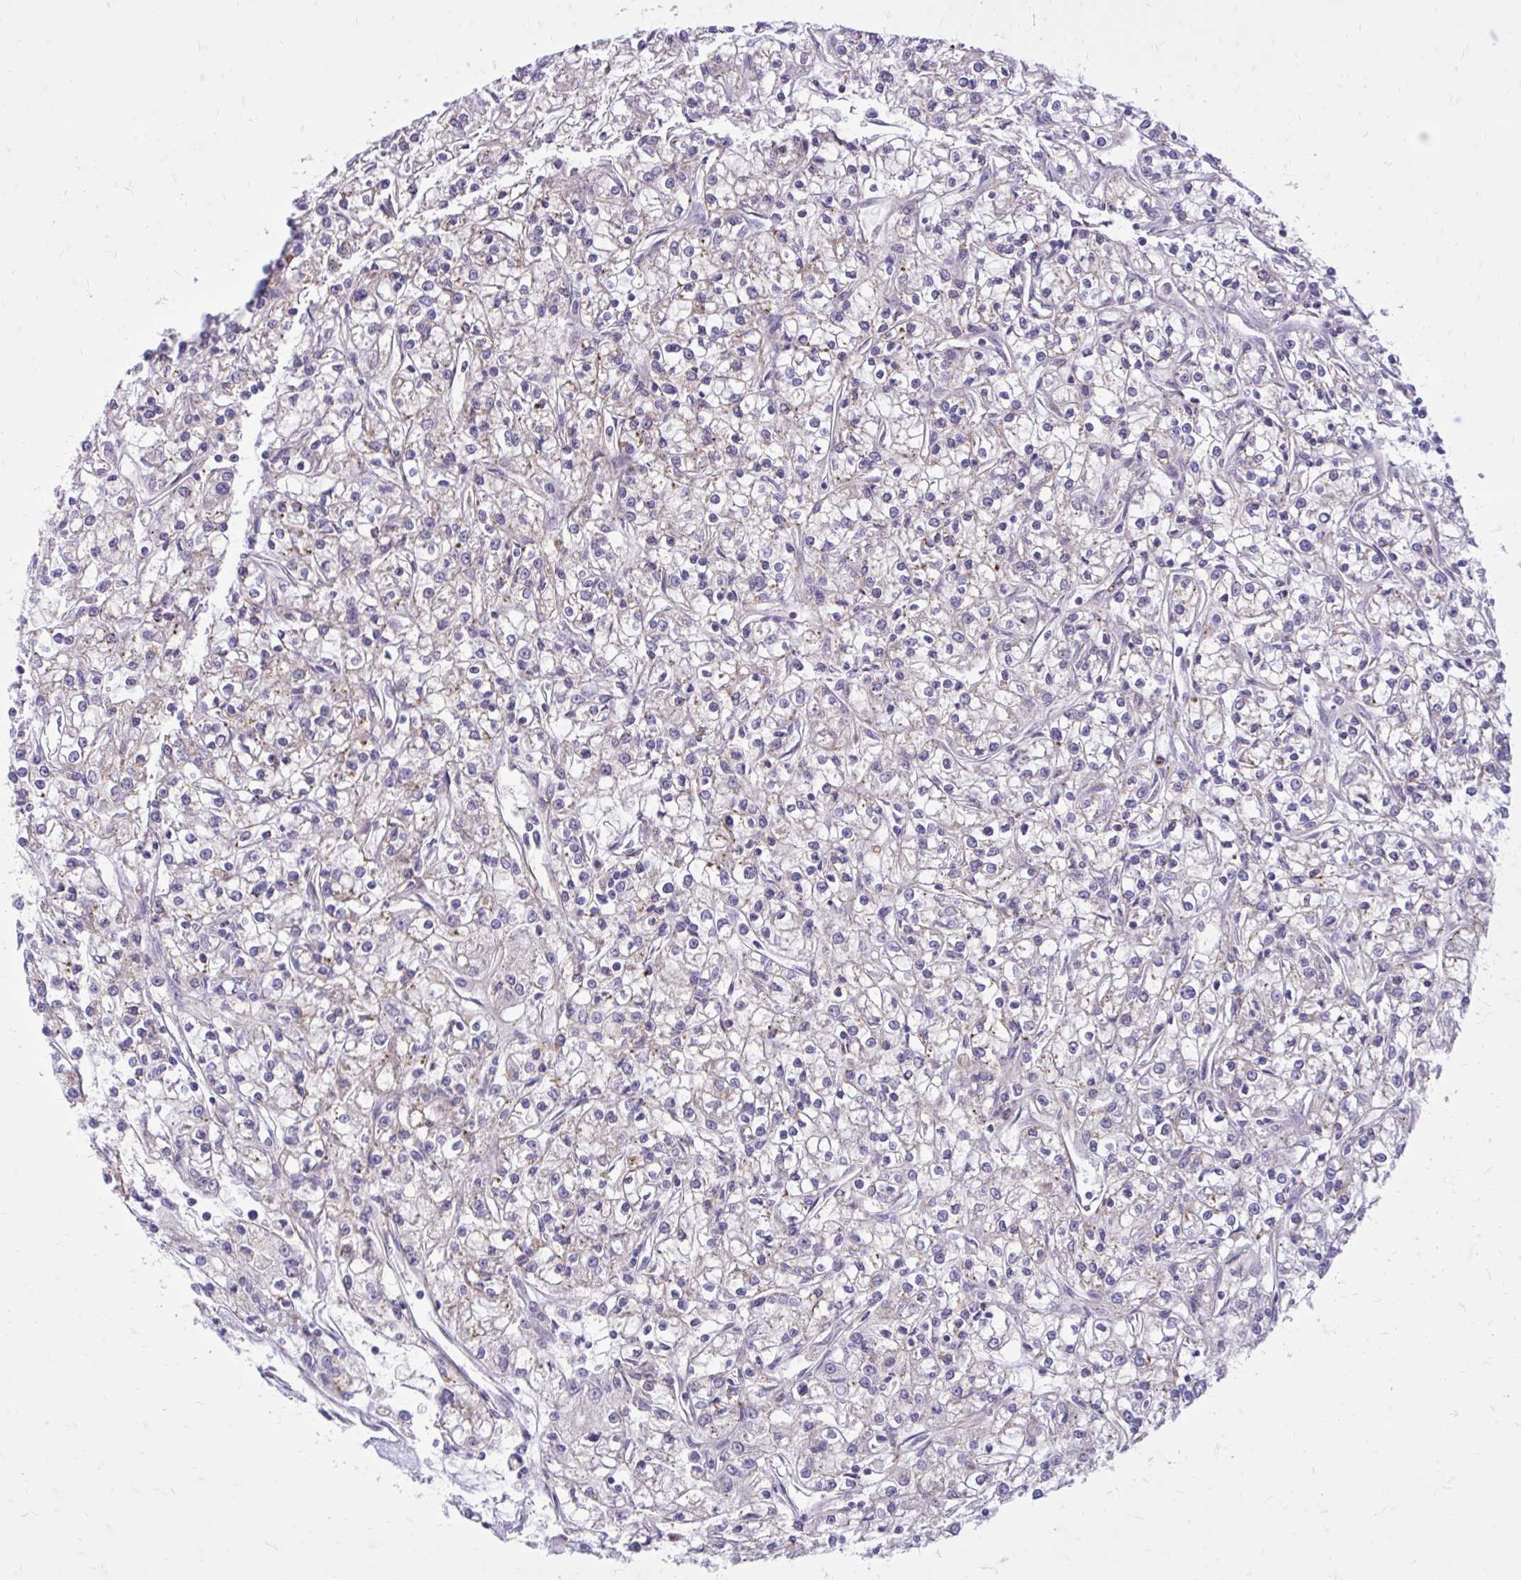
{"staining": {"intensity": "negative", "quantity": "none", "location": "none"}, "tissue": "renal cancer", "cell_type": "Tumor cells", "image_type": "cancer", "snomed": [{"axis": "morphology", "description": "Adenocarcinoma, NOS"}, {"axis": "topography", "description": "Kidney"}], "caption": "Micrograph shows no protein staining in tumor cells of renal cancer tissue.", "gene": "FAP", "patient": {"sex": "female", "age": 59}}